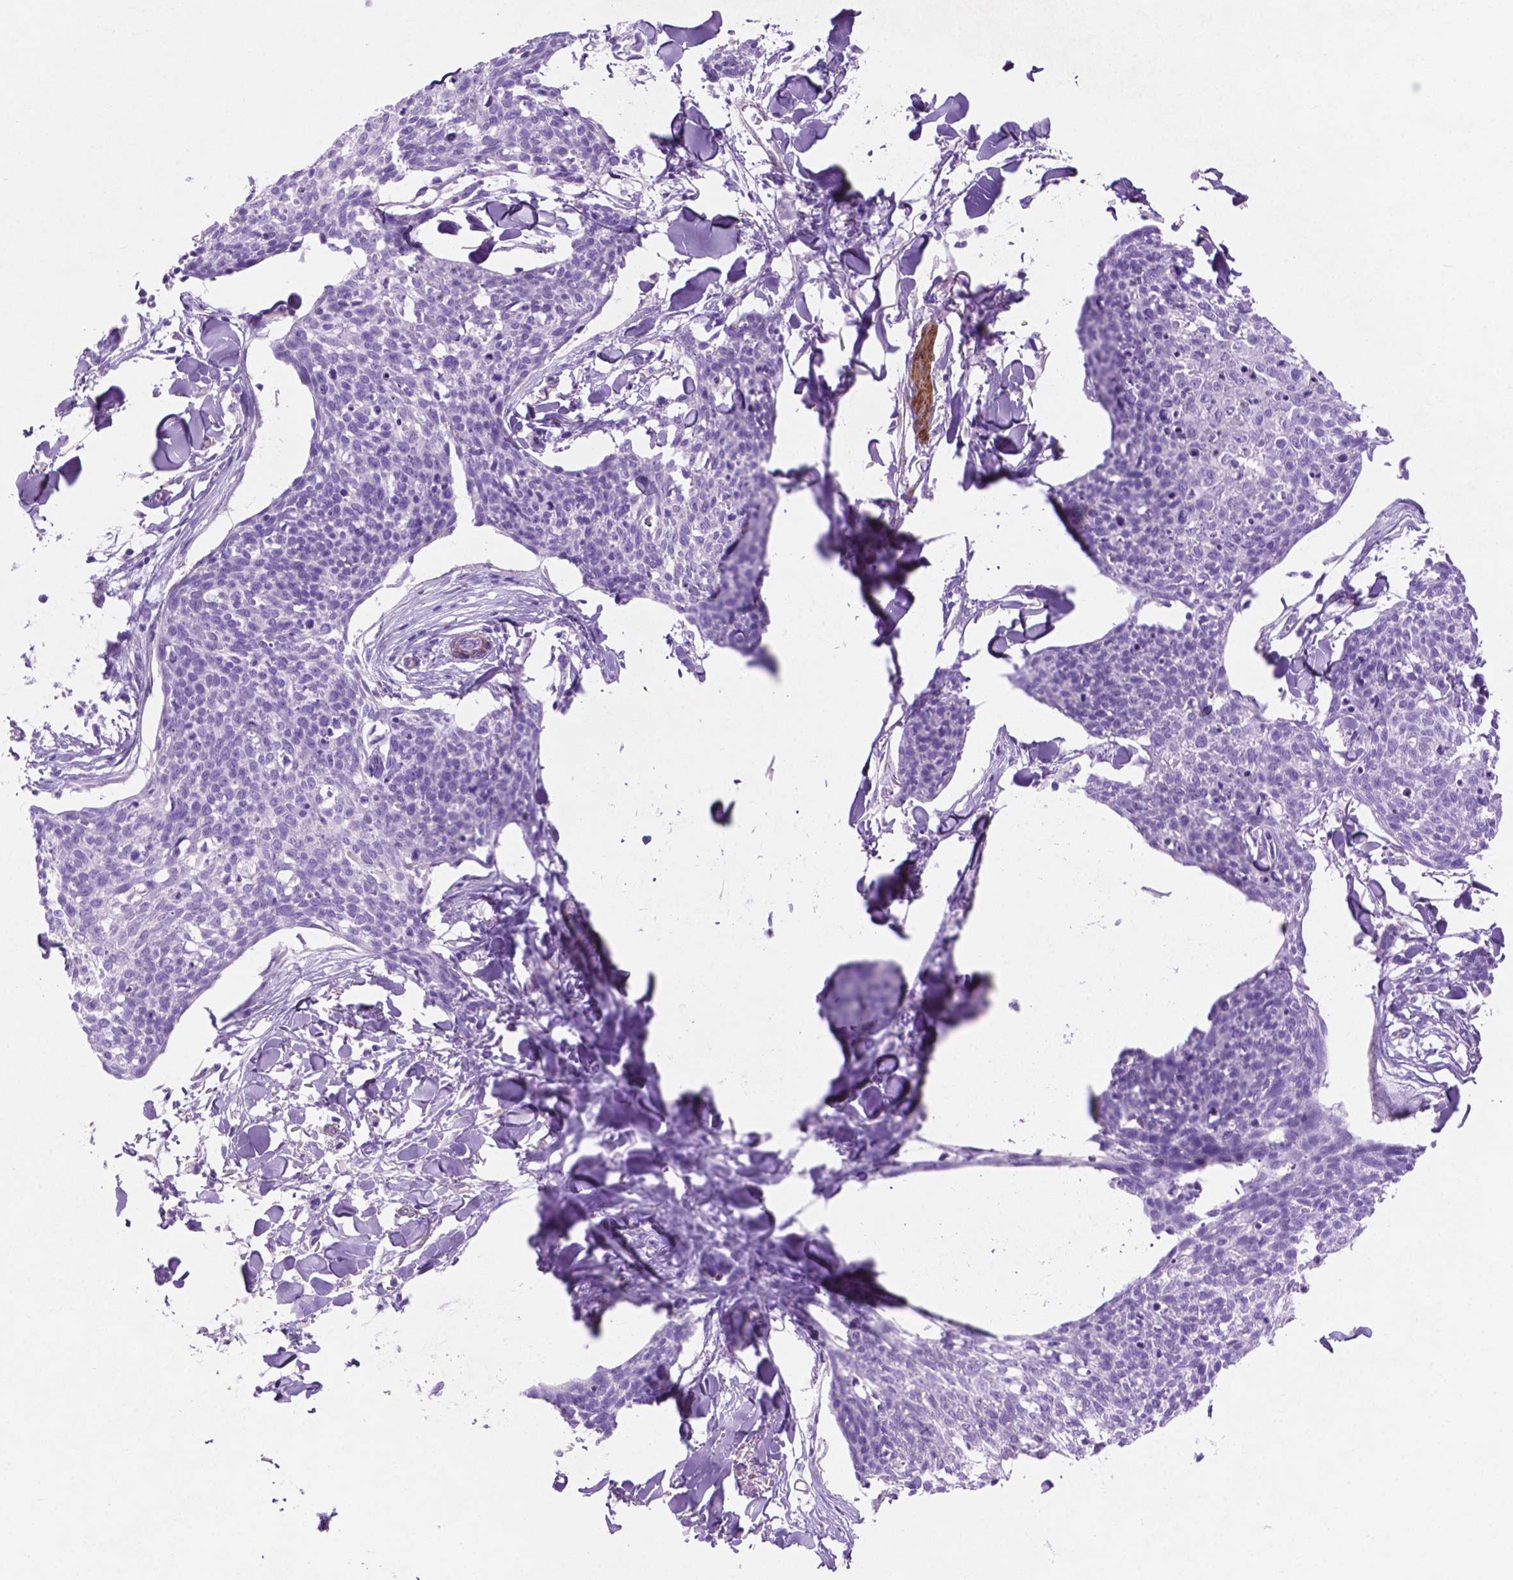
{"staining": {"intensity": "negative", "quantity": "none", "location": "none"}, "tissue": "skin cancer", "cell_type": "Tumor cells", "image_type": "cancer", "snomed": [{"axis": "morphology", "description": "Squamous cell carcinoma, NOS"}, {"axis": "topography", "description": "Skin"}, {"axis": "topography", "description": "Vulva"}], "caption": "This photomicrograph is of skin cancer stained with immunohistochemistry to label a protein in brown with the nuclei are counter-stained blue. There is no expression in tumor cells.", "gene": "ASPG", "patient": {"sex": "female", "age": 75}}